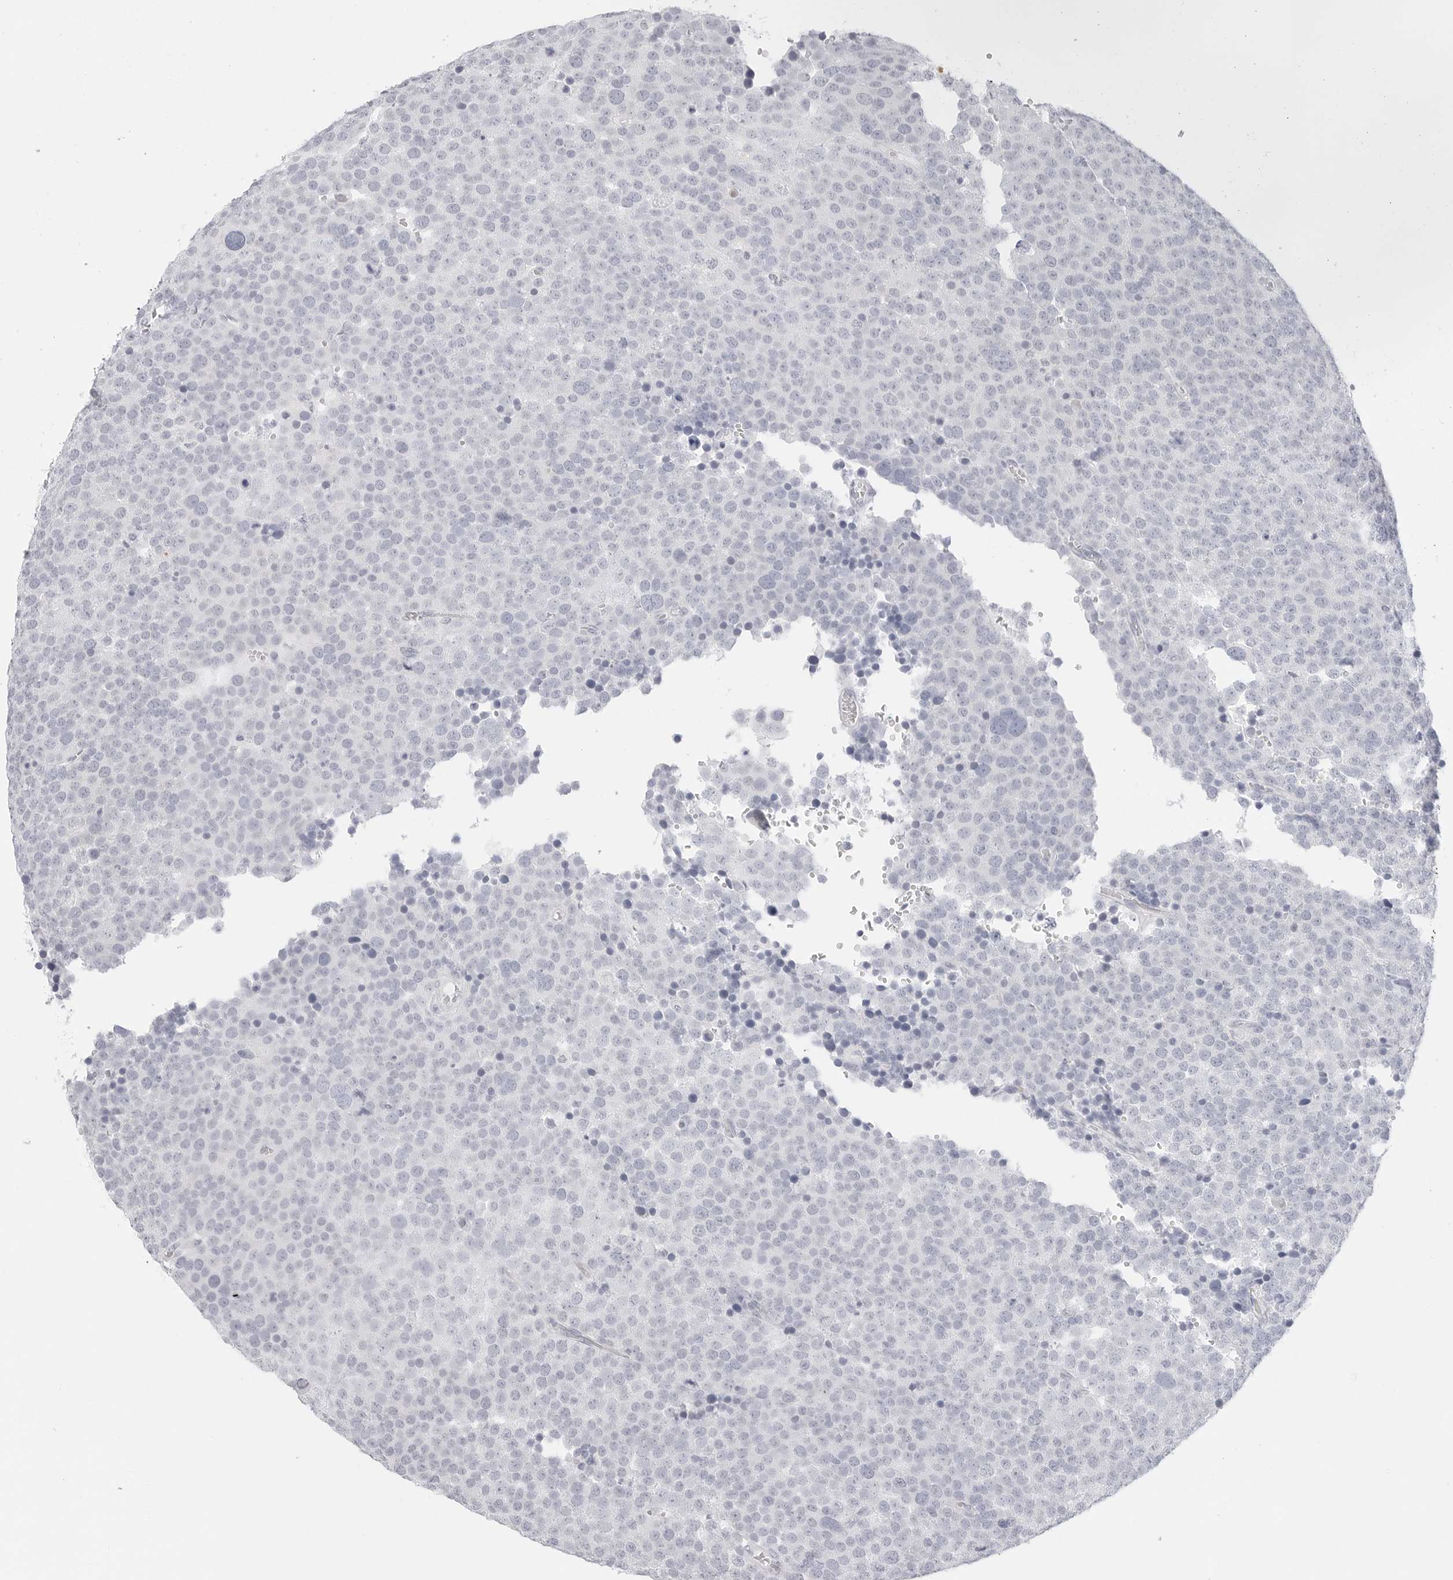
{"staining": {"intensity": "negative", "quantity": "none", "location": "none"}, "tissue": "testis cancer", "cell_type": "Tumor cells", "image_type": "cancer", "snomed": [{"axis": "morphology", "description": "Seminoma, NOS"}, {"axis": "topography", "description": "Testis"}], "caption": "DAB immunohistochemical staining of human testis cancer exhibits no significant expression in tumor cells.", "gene": "HMGCS2", "patient": {"sex": "male", "age": 71}}